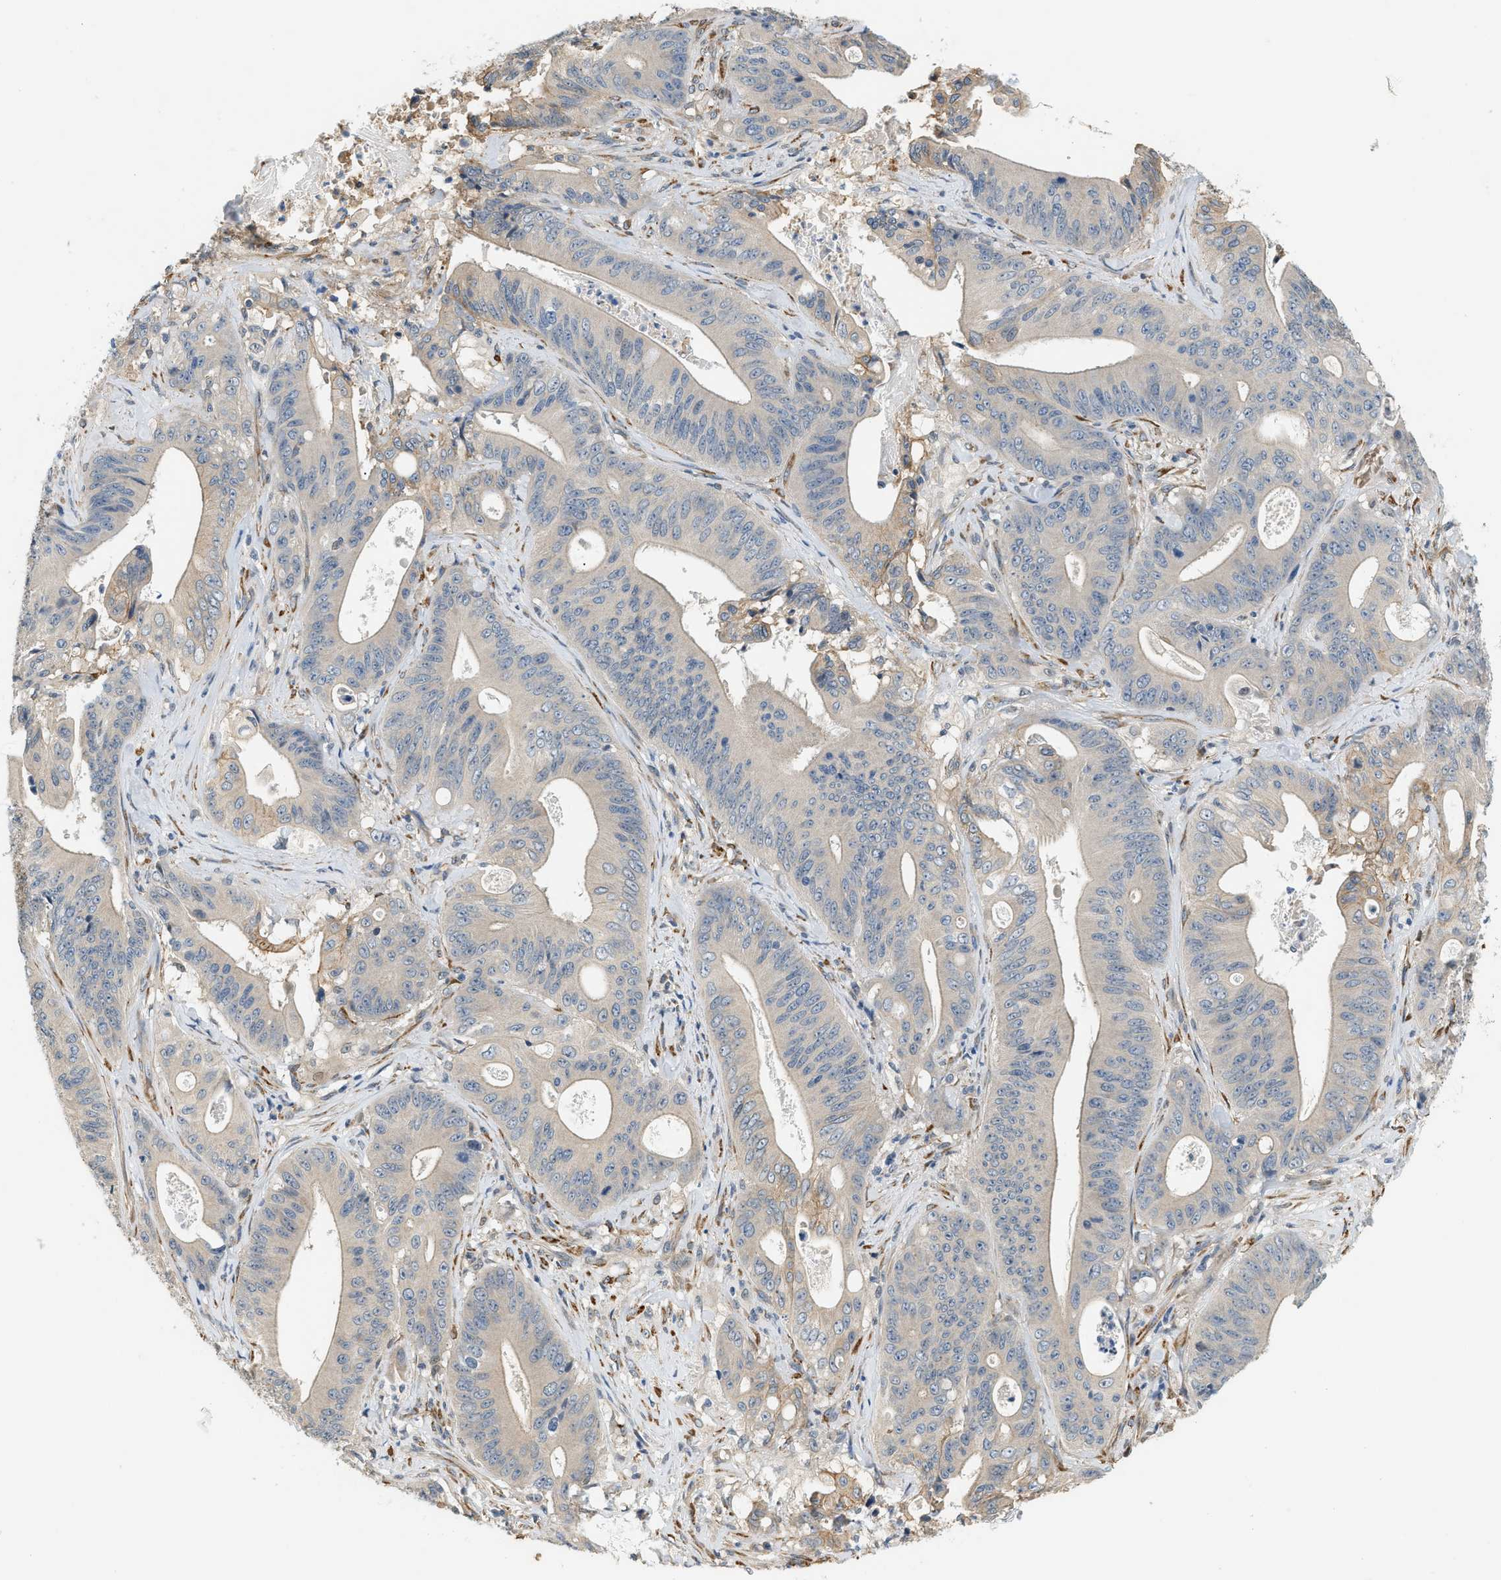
{"staining": {"intensity": "weak", "quantity": "<25%", "location": "cytoplasmic/membranous"}, "tissue": "pancreatic cancer", "cell_type": "Tumor cells", "image_type": "cancer", "snomed": [{"axis": "morphology", "description": "Normal tissue, NOS"}, {"axis": "topography", "description": "Lymph node"}], "caption": "Tumor cells are negative for protein expression in human pancreatic cancer.", "gene": "CYTH2", "patient": {"sex": "male", "age": 62}}